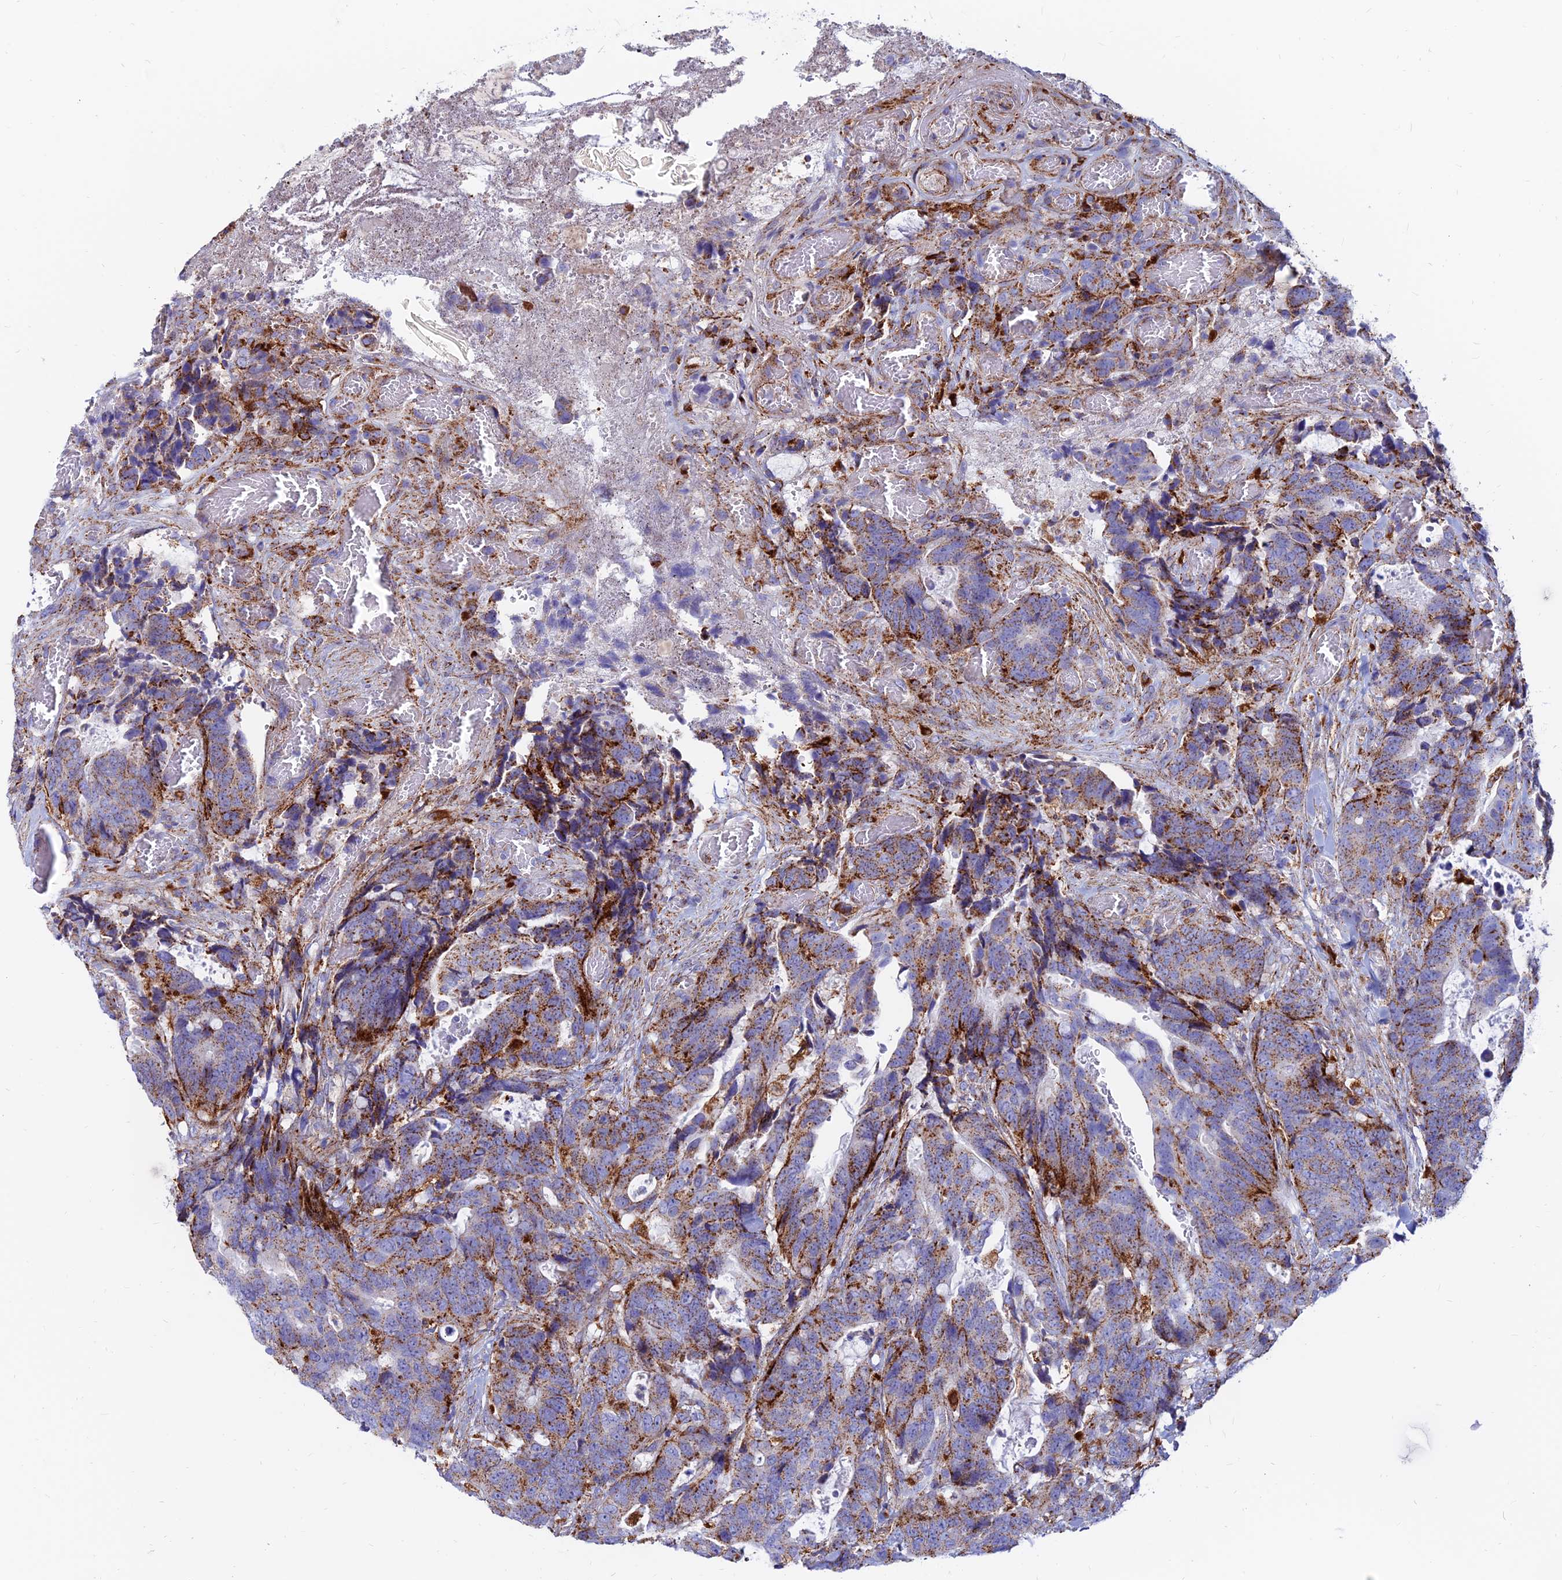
{"staining": {"intensity": "moderate", "quantity": ">75%", "location": "cytoplasmic/membranous"}, "tissue": "colorectal cancer", "cell_type": "Tumor cells", "image_type": "cancer", "snomed": [{"axis": "morphology", "description": "Adenocarcinoma, NOS"}, {"axis": "topography", "description": "Colon"}], "caption": "Colorectal cancer (adenocarcinoma) stained with a brown dye shows moderate cytoplasmic/membranous positive positivity in approximately >75% of tumor cells.", "gene": "SPNS1", "patient": {"sex": "female", "age": 82}}